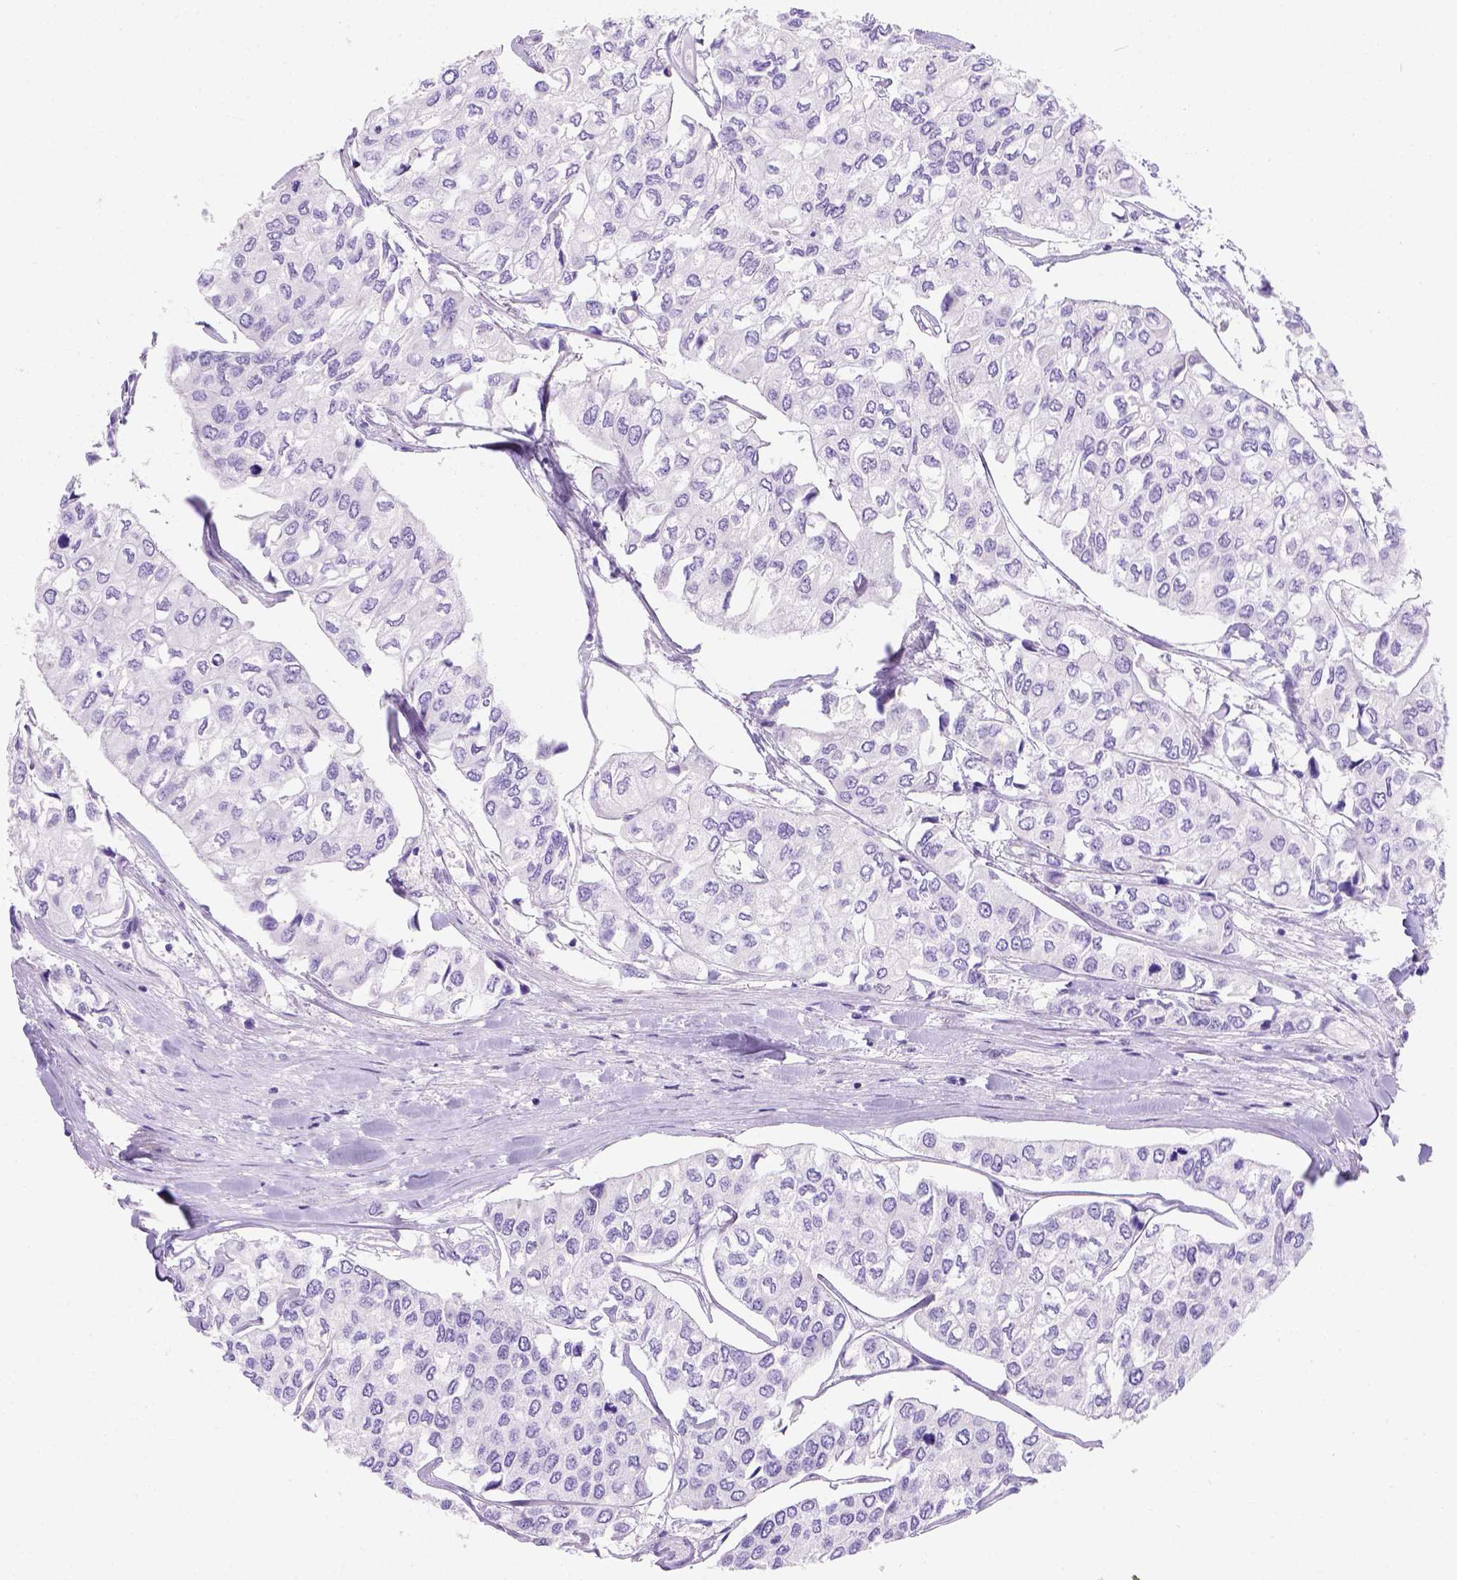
{"staining": {"intensity": "negative", "quantity": "none", "location": "none"}, "tissue": "urothelial cancer", "cell_type": "Tumor cells", "image_type": "cancer", "snomed": [{"axis": "morphology", "description": "Urothelial carcinoma, High grade"}, {"axis": "topography", "description": "Urinary bladder"}], "caption": "The histopathology image displays no significant positivity in tumor cells of high-grade urothelial carcinoma.", "gene": "PHF7", "patient": {"sex": "male", "age": 73}}